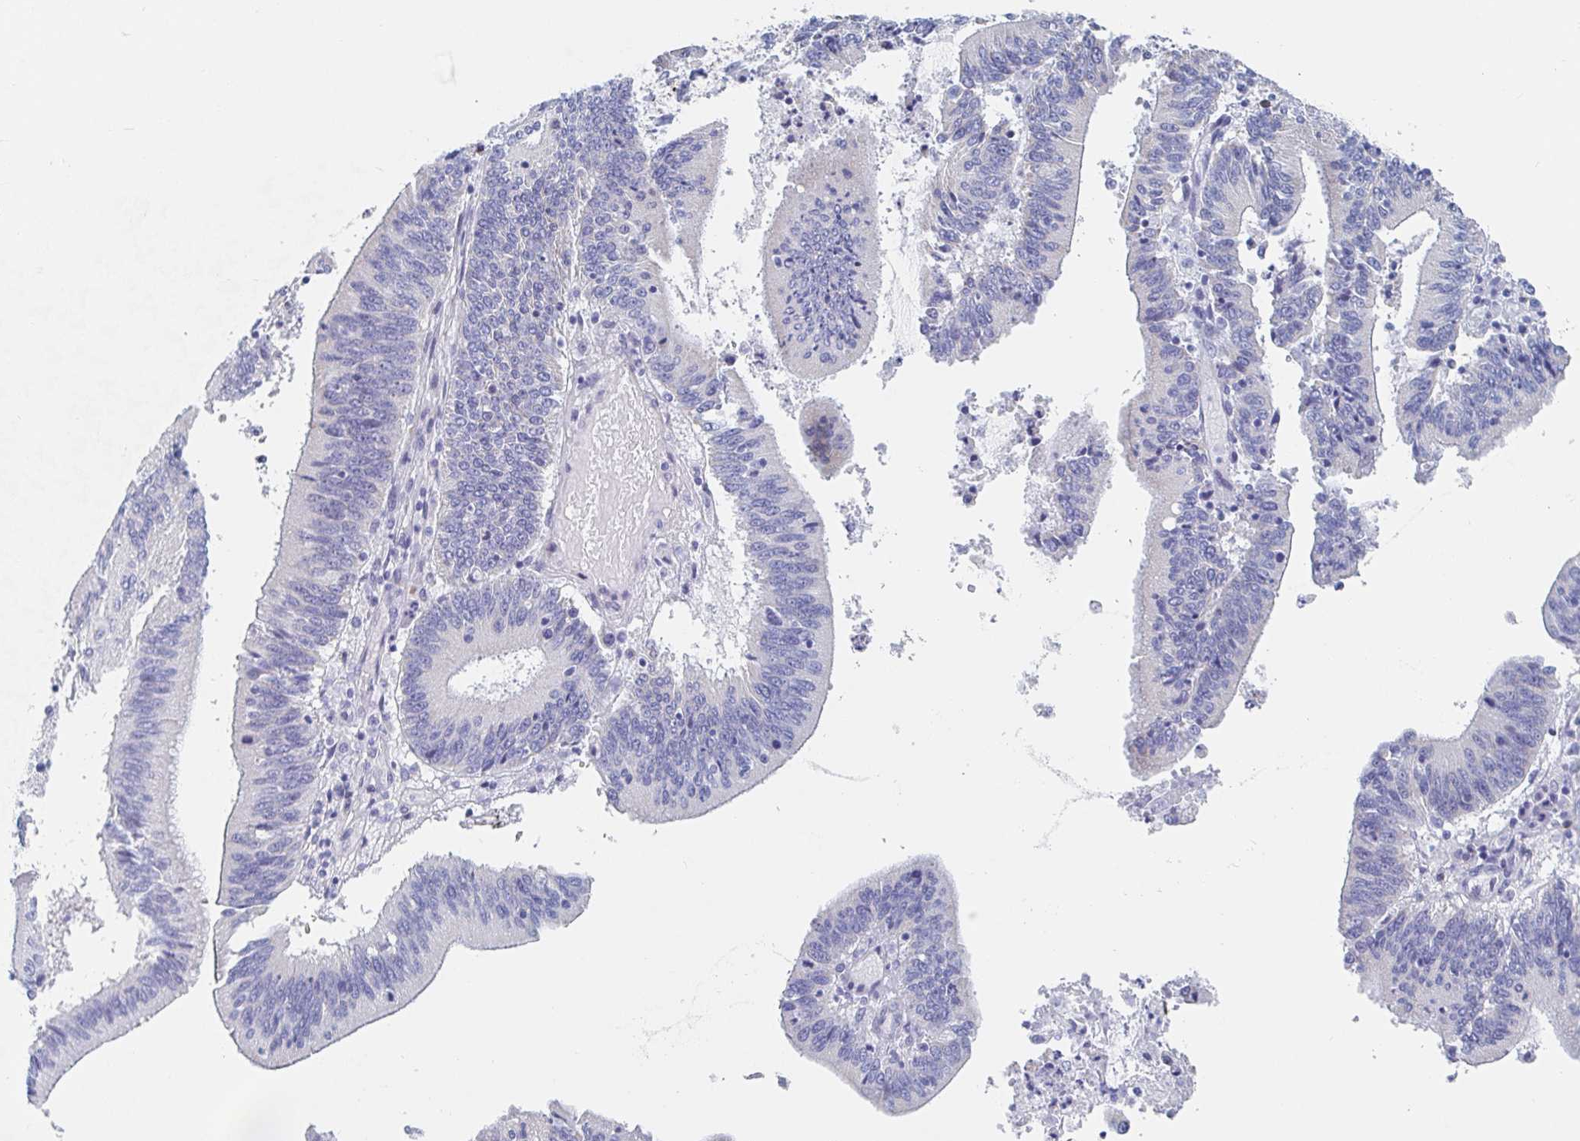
{"staining": {"intensity": "negative", "quantity": "none", "location": "none"}, "tissue": "stomach cancer", "cell_type": "Tumor cells", "image_type": "cancer", "snomed": [{"axis": "morphology", "description": "Adenocarcinoma, NOS"}, {"axis": "topography", "description": "Stomach, upper"}], "caption": "This is a micrograph of immunohistochemistry staining of adenocarcinoma (stomach), which shows no staining in tumor cells. (Immunohistochemistry (ihc), brightfield microscopy, high magnification).", "gene": "PACSIN1", "patient": {"sex": "male", "age": 68}}